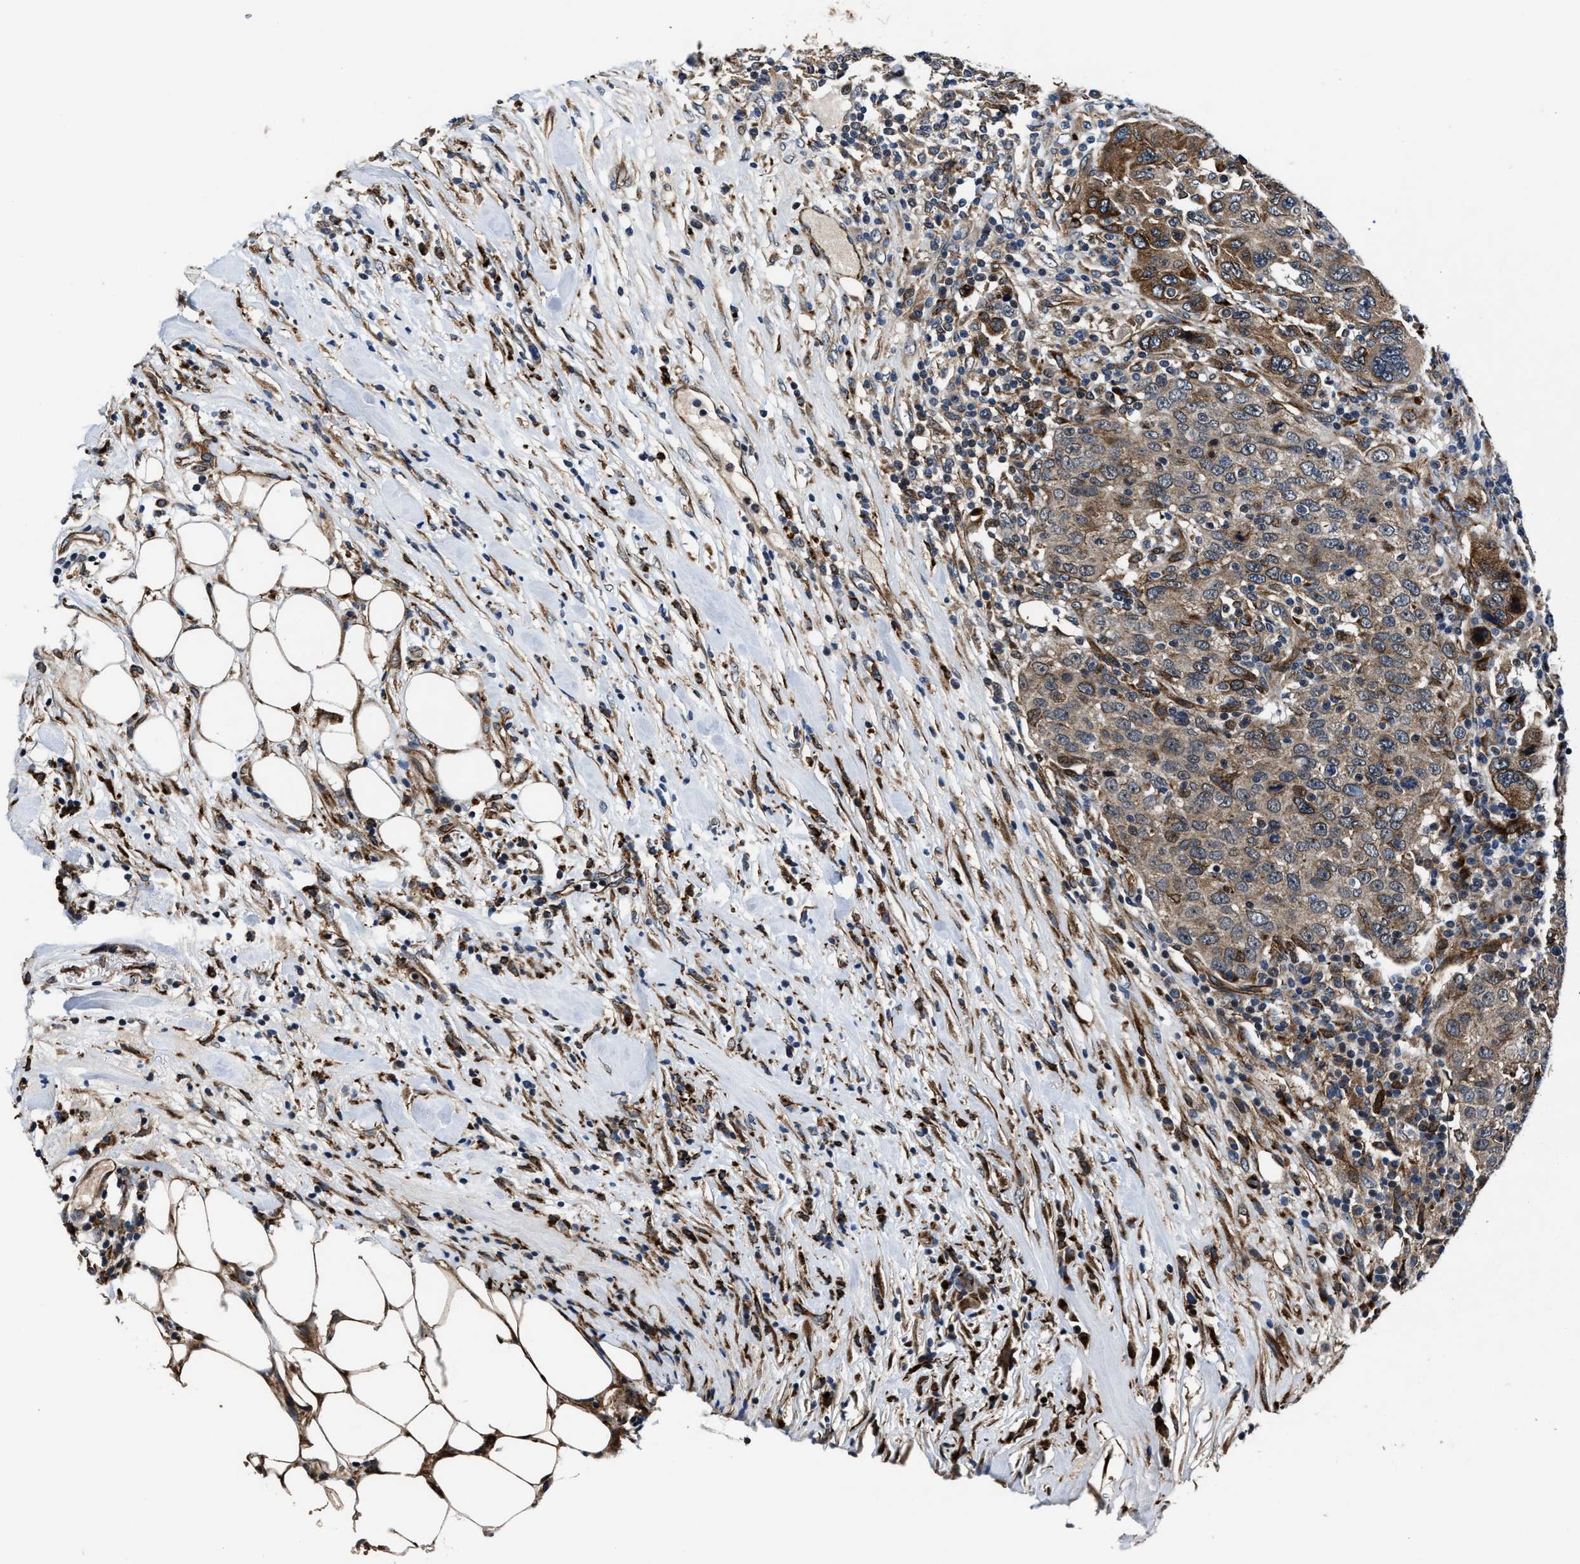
{"staining": {"intensity": "moderate", "quantity": ">75%", "location": "cytoplasmic/membranous"}, "tissue": "breast cancer", "cell_type": "Tumor cells", "image_type": "cancer", "snomed": [{"axis": "morphology", "description": "Duct carcinoma"}, {"axis": "topography", "description": "Breast"}], "caption": "An image of human breast infiltrating ductal carcinoma stained for a protein shows moderate cytoplasmic/membranous brown staining in tumor cells. (Brightfield microscopy of DAB IHC at high magnification).", "gene": "C2orf66", "patient": {"sex": "female", "age": 37}}